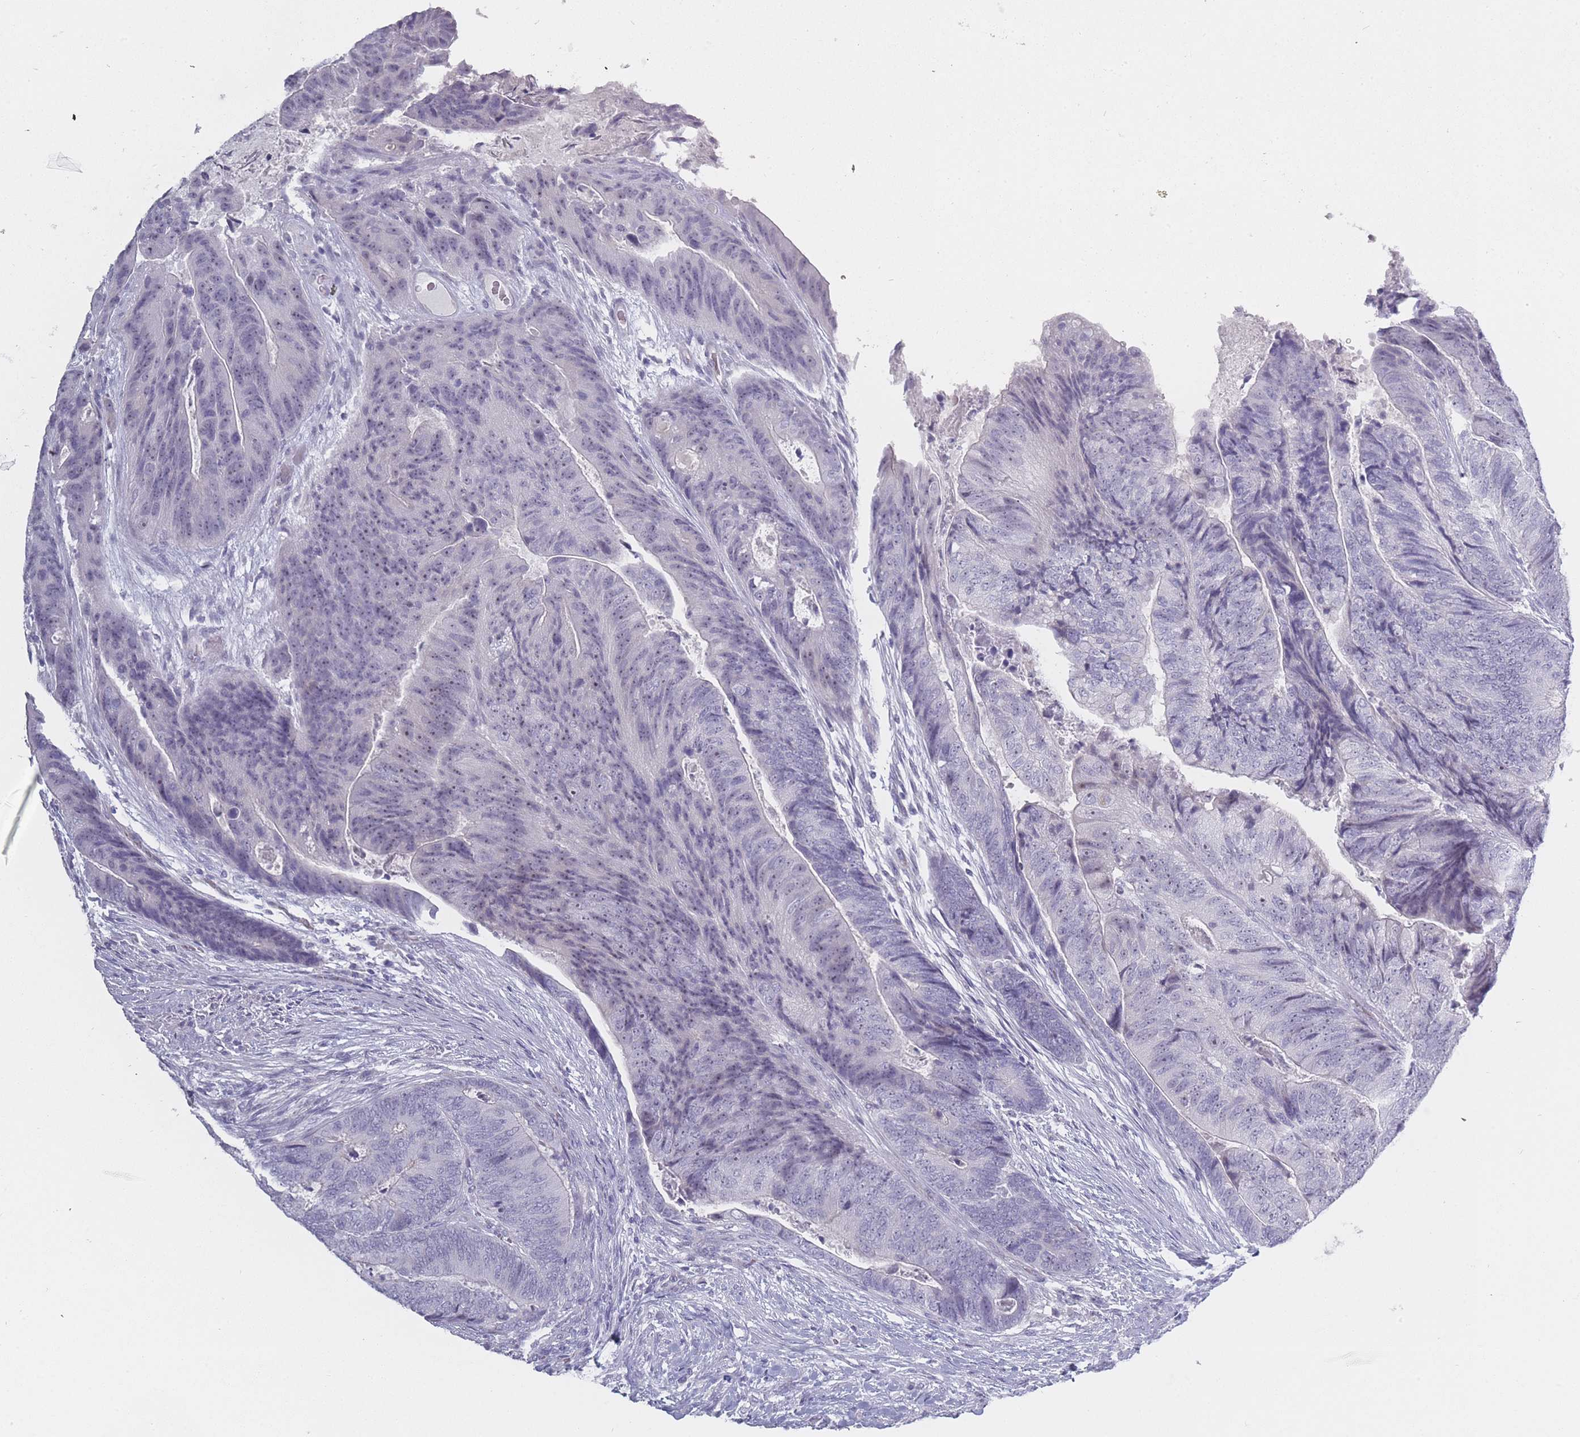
{"staining": {"intensity": "negative", "quantity": "none", "location": "none"}, "tissue": "colorectal cancer", "cell_type": "Tumor cells", "image_type": "cancer", "snomed": [{"axis": "morphology", "description": "Adenocarcinoma, NOS"}, {"axis": "topography", "description": "Colon"}], "caption": "Immunohistochemistry histopathology image of colorectal cancer stained for a protein (brown), which displays no expression in tumor cells. (Brightfield microscopy of DAB immunohistochemistry at high magnification).", "gene": "ROS1", "patient": {"sex": "female", "age": 67}}